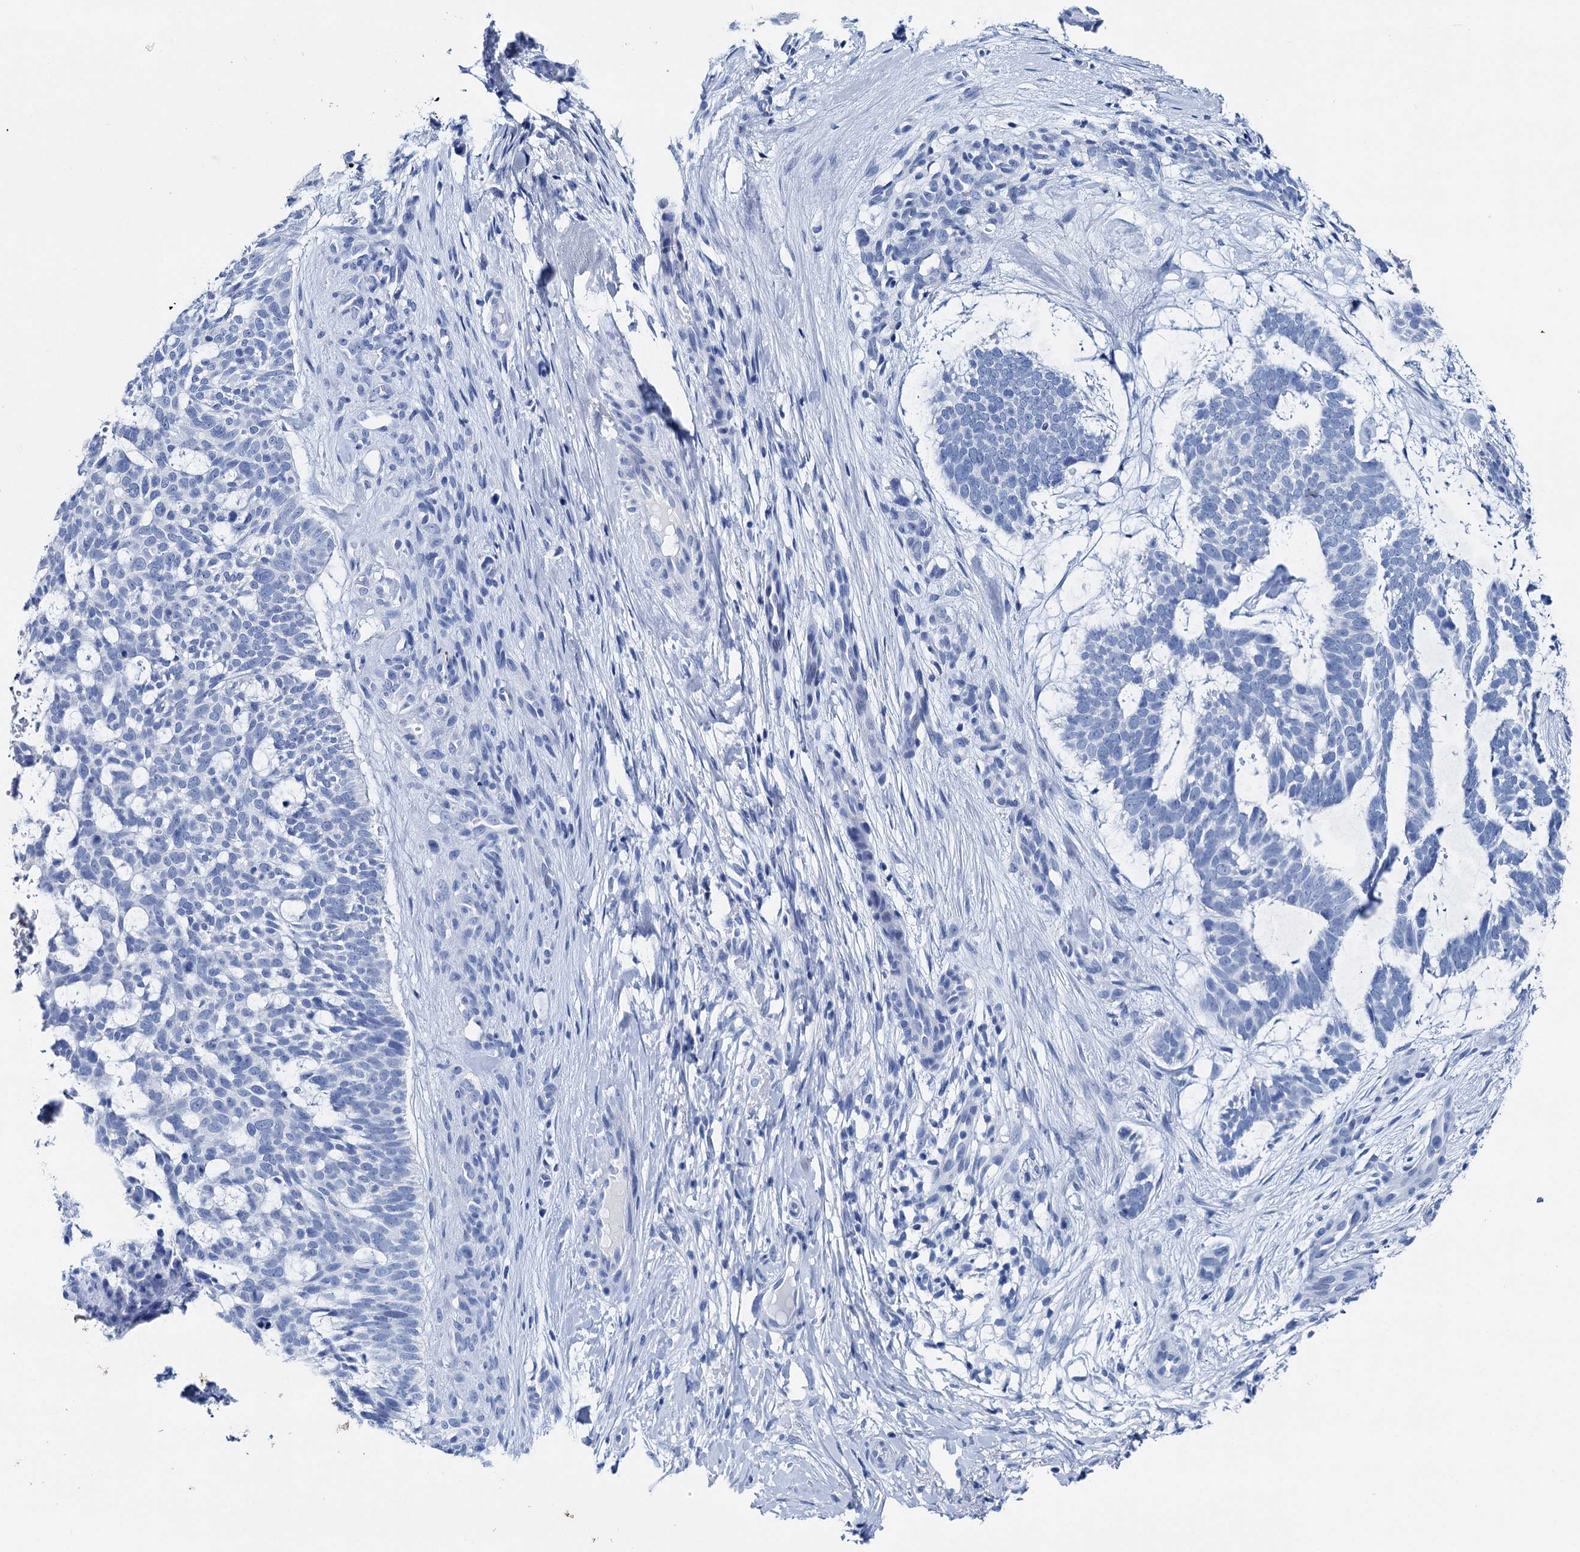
{"staining": {"intensity": "negative", "quantity": "none", "location": "none"}, "tissue": "skin cancer", "cell_type": "Tumor cells", "image_type": "cancer", "snomed": [{"axis": "morphology", "description": "Basal cell carcinoma"}, {"axis": "topography", "description": "Skin"}], "caption": "Skin basal cell carcinoma was stained to show a protein in brown. There is no significant positivity in tumor cells.", "gene": "BRINP1", "patient": {"sex": "male", "age": 88}}